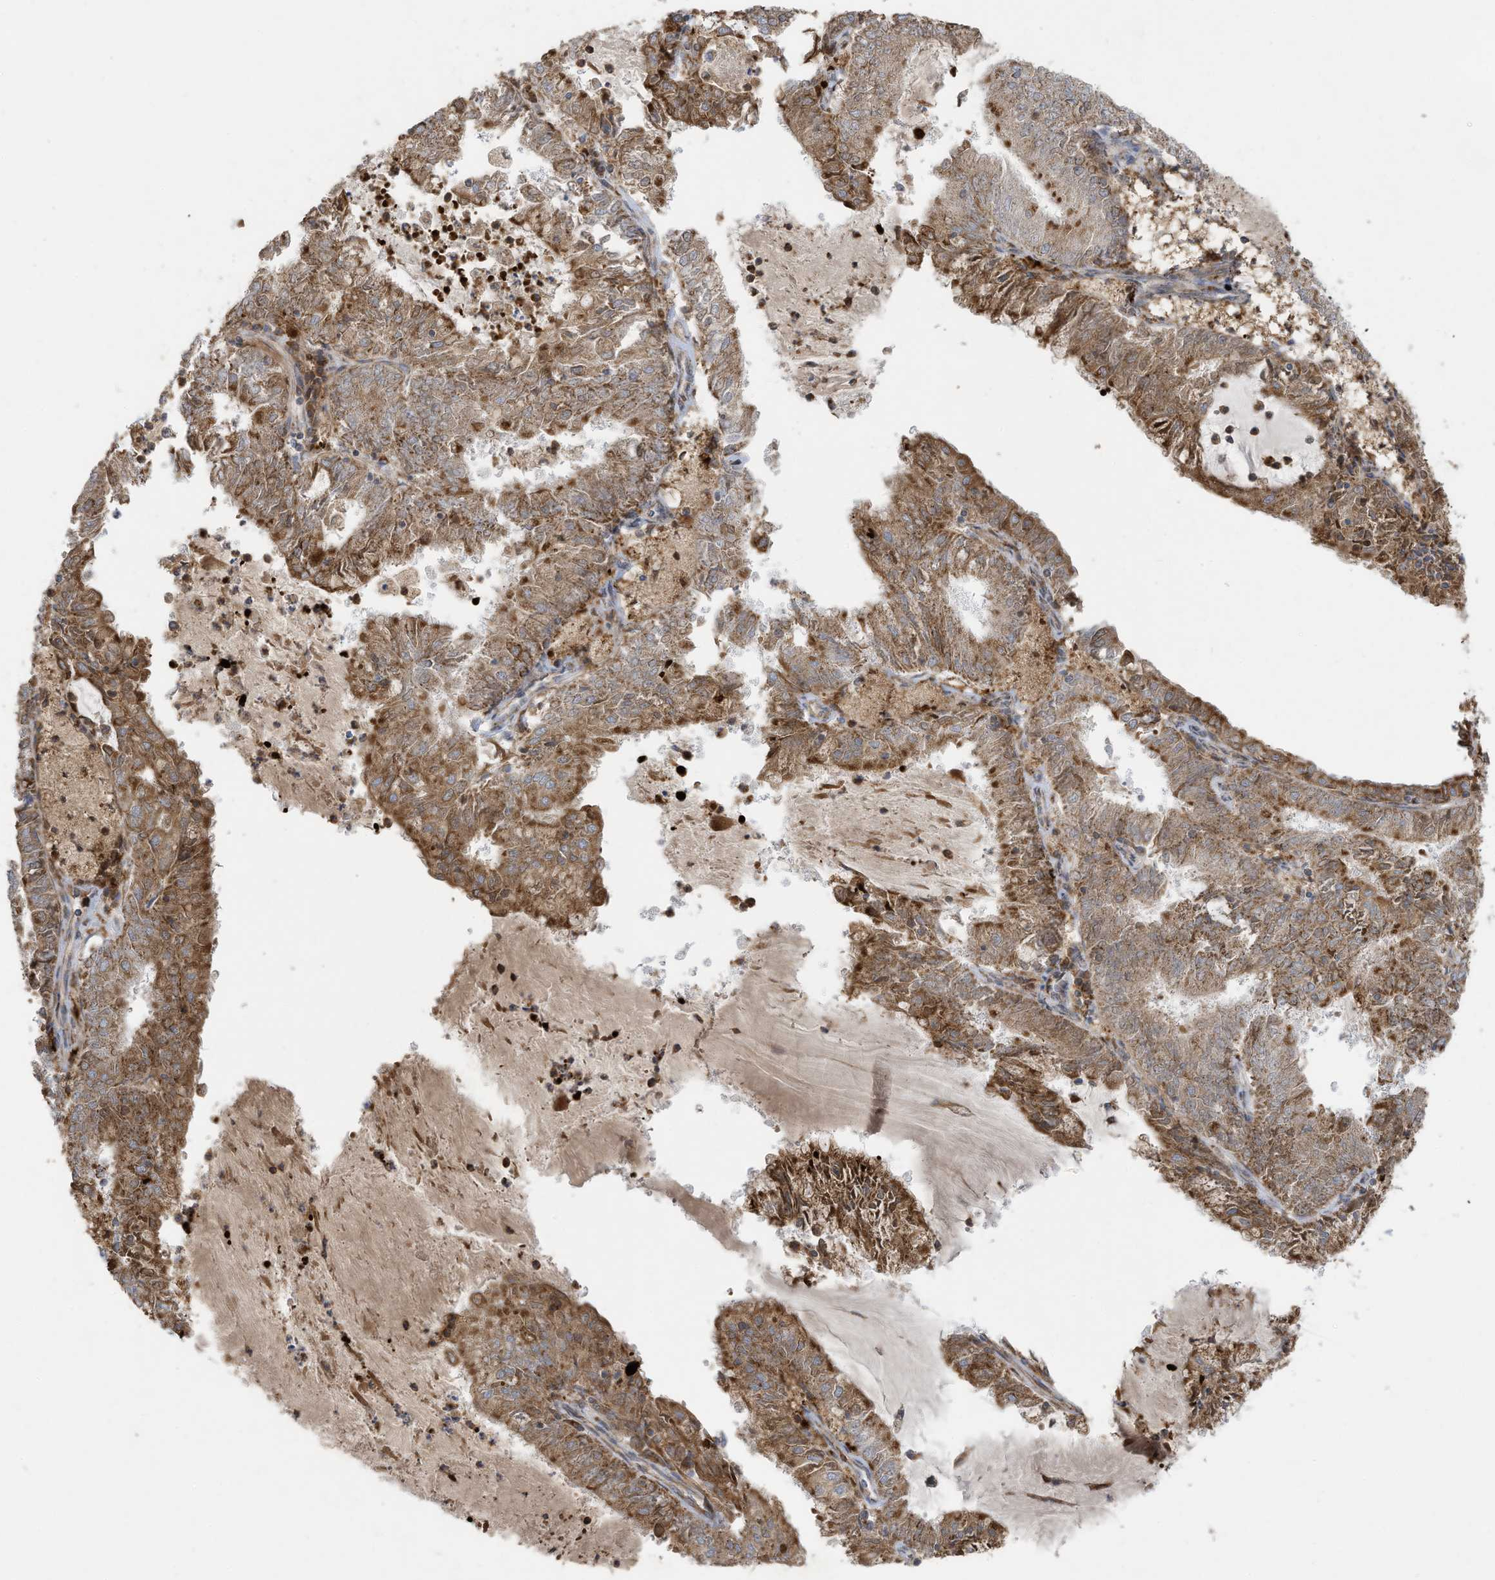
{"staining": {"intensity": "moderate", "quantity": ">75%", "location": "cytoplasmic/membranous"}, "tissue": "endometrial cancer", "cell_type": "Tumor cells", "image_type": "cancer", "snomed": [{"axis": "morphology", "description": "Adenocarcinoma, NOS"}, {"axis": "topography", "description": "Endometrium"}], "caption": "Immunohistochemistry (IHC) of adenocarcinoma (endometrial) displays medium levels of moderate cytoplasmic/membranous staining in approximately >75% of tumor cells.", "gene": "C2orf74", "patient": {"sex": "female", "age": 57}}